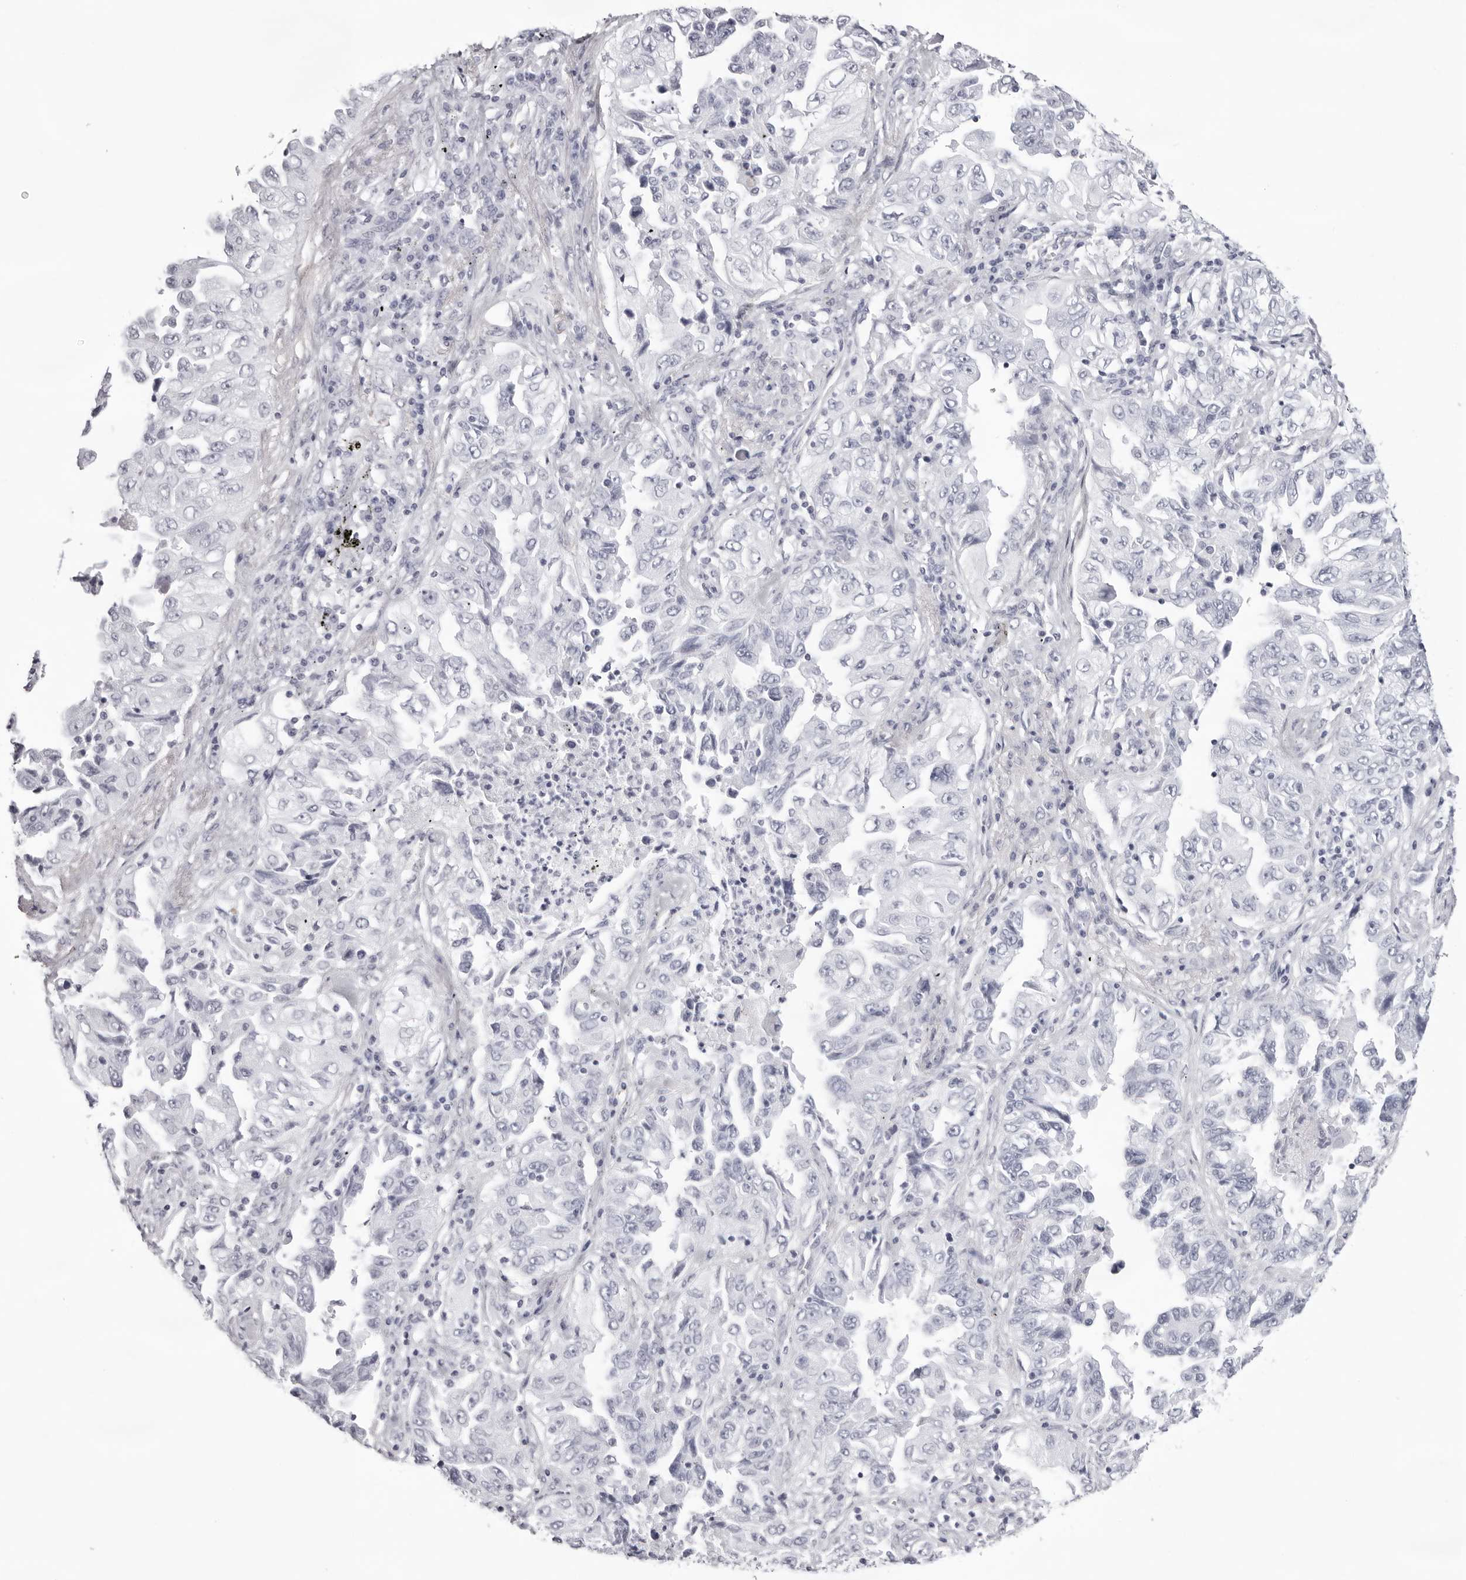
{"staining": {"intensity": "negative", "quantity": "none", "location": "none"}, "tissue": "lung cancer", "cell_type": "Tumor cells", "image_type": "cancer", "snomed": [{"axis": "morphology", "description": "Adenocarcinoma, NOS"}, {"axis": "topography", "description": "Lung"}], "caption": "Immunohistochemistry photomicrograph of human lung adenocarcinoma stained for a protein (brown), which reveals no staining in tumor cells.", "gene": "INSL3", "patient": {"sex": "female", "age": 51}}